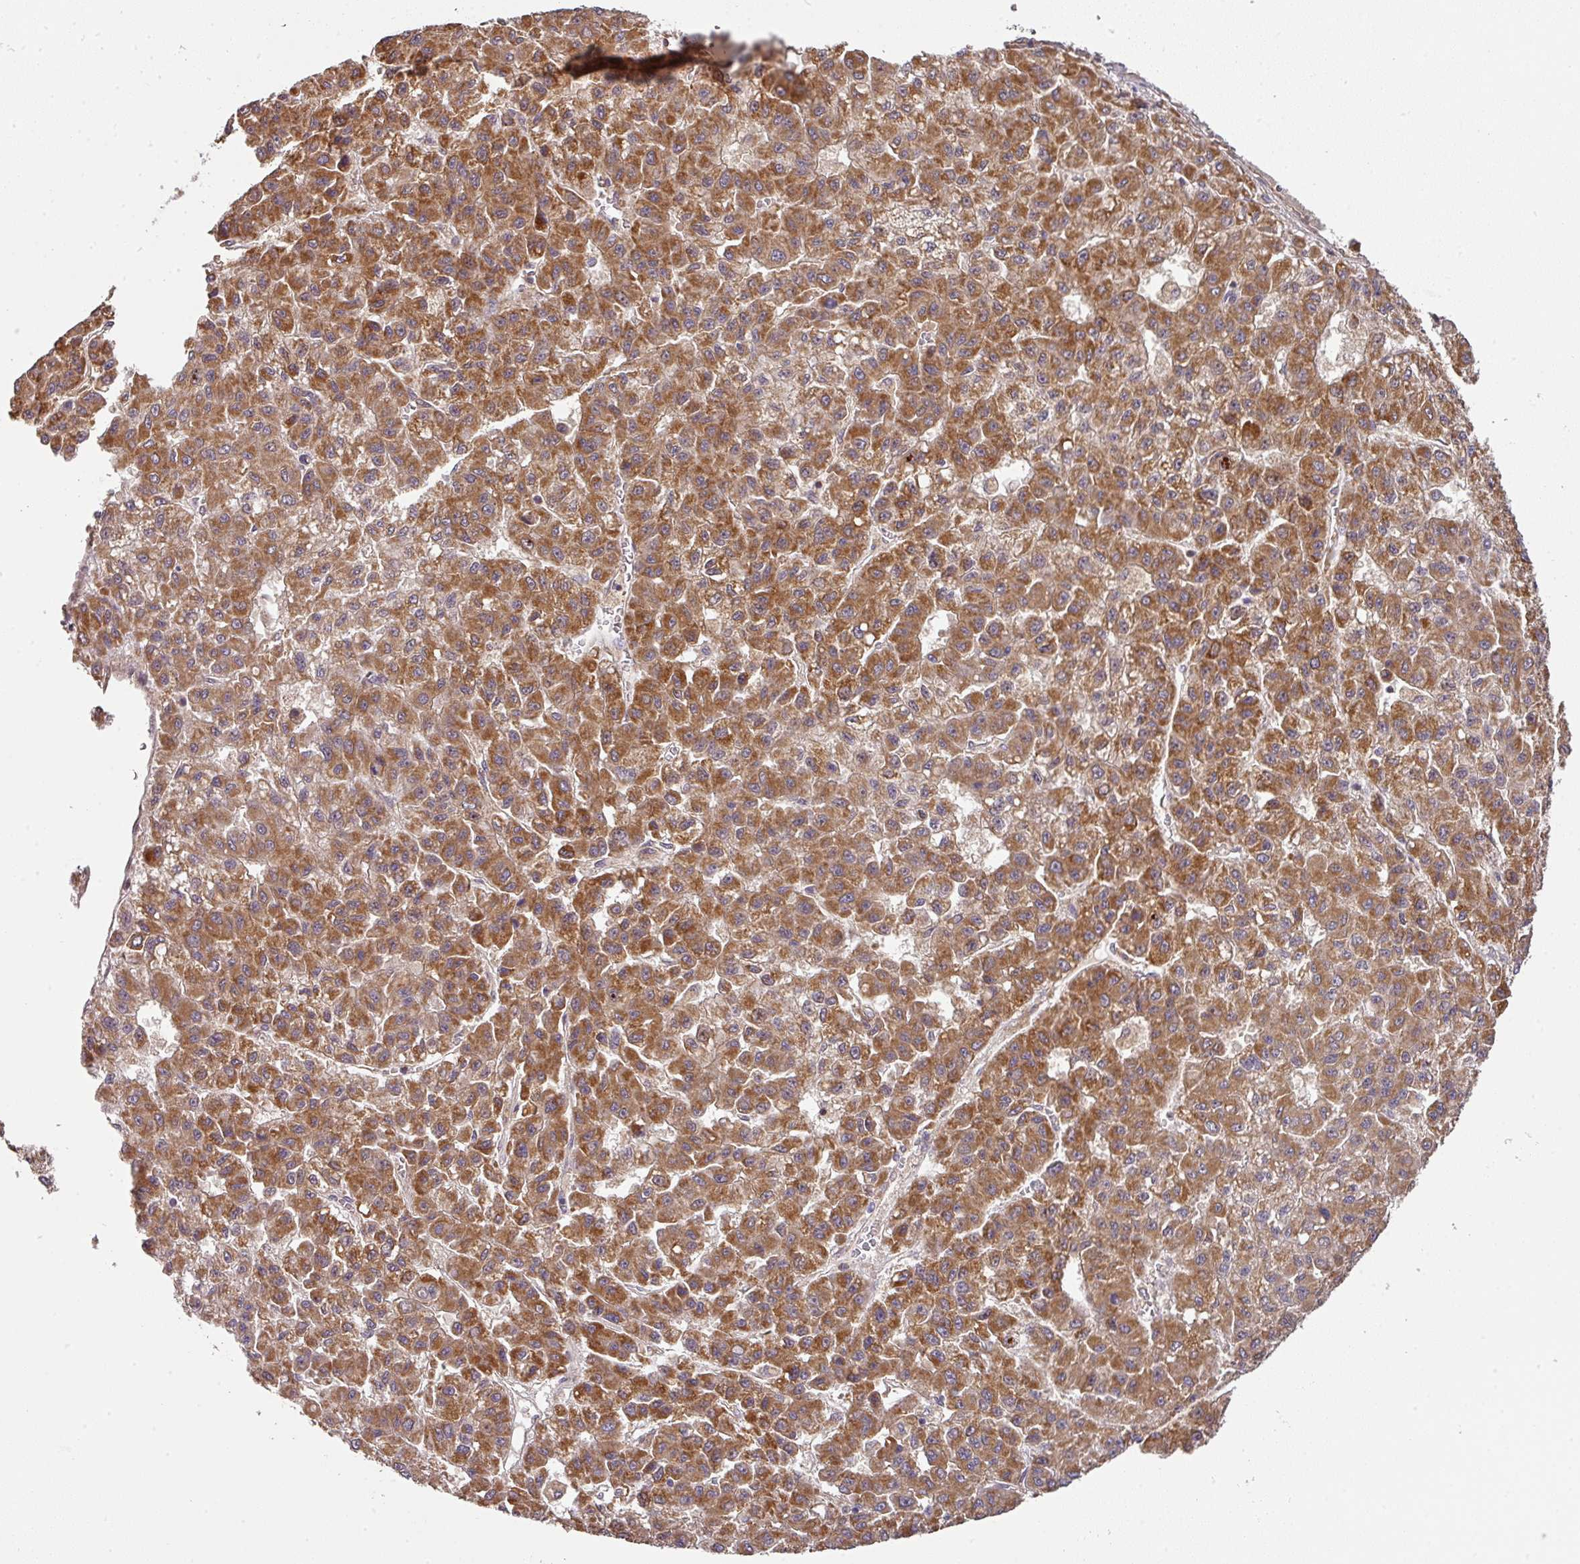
{"staining": {"intensity": "moderate", "quantity": ">75%", "location": "cytoplasmic/membranous"}, "tissue": "liver cancer", "cell_type": "Tumor cells", "image_type": "cancer", "snomed": [{"axis": "morphology", "description": "Carcinoma, Hepatocellular, NOS"}, {"axis": "topography", "description": "Liver"}], "caption": "Protein staining of hepatocellular carcinoma (liver) tissue shows moderate cytoplasmic/membranous staining in about >75% of tumor cells. (Brightfield microscopy of DAB IHC at high magnification).", "gene": "STK35", "patient": {"sex": "male", "age": 70}}